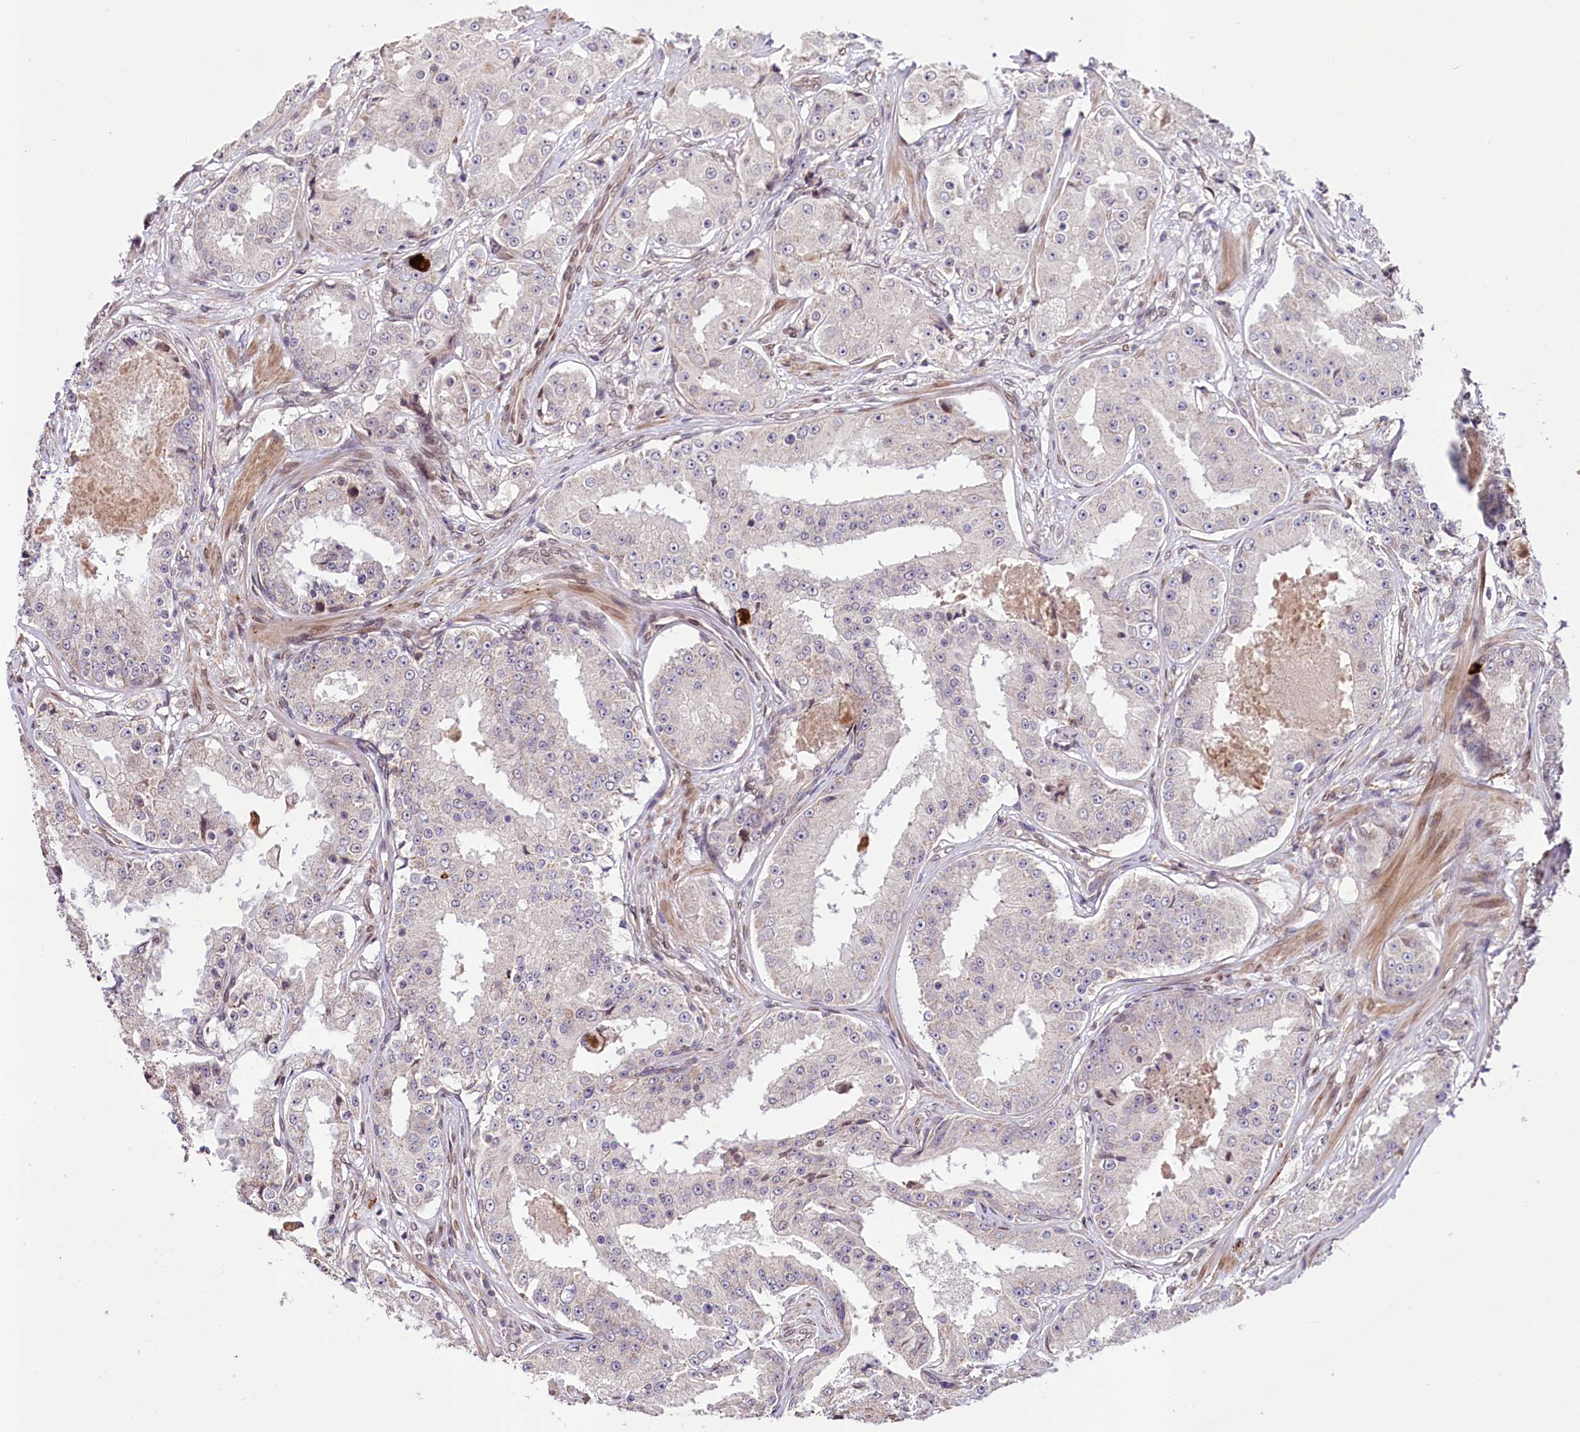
{"staining": {"intensity": "negative", "quantity": "none", "location": "none"}, "tissue": "prostate cancer", "cell_type": "Tumor cells", "image_type": "cancer", "snomed": [{"axis": "morphology", "description": "Adenocarcinoma, High grade"}, {"axis": "topography", "description": "Prostate"}], "caption": "Histopathology image shows no significant protein positivity in tumor cells of prostate cancer. (DAB (3,3'-diaminobenzidine) IHC with hematoxylin counter stain).", "gene": "ZNF226", "patient": {"sex": "male", "age": 73}}